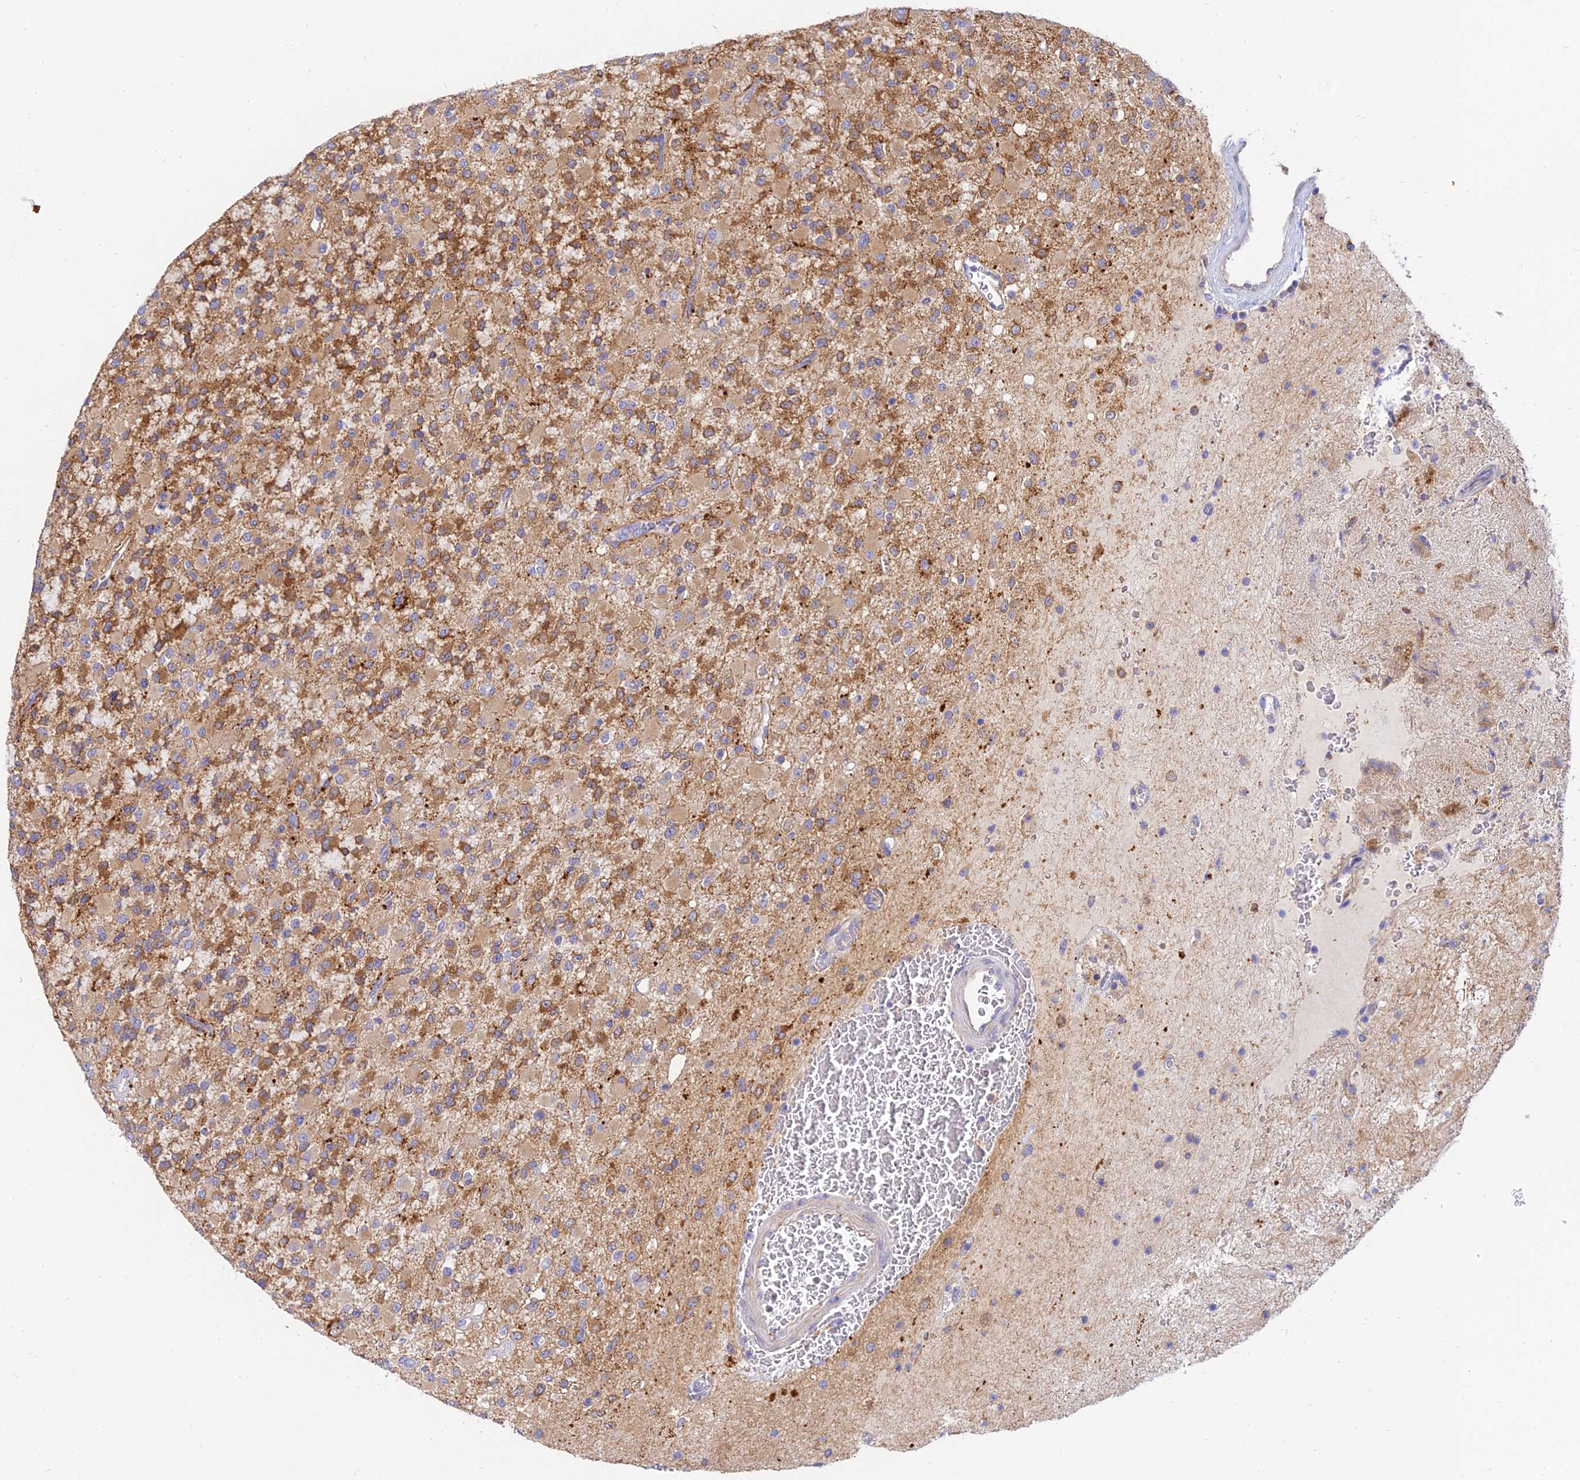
{"staining": {"intensity": "moderate", "quantity": ">75%", "location": "cytoplasmic/membranous"}, "tissue": "glioma", "cell_type": "Tumor cells", "image_type": "cancer", "snomed": [{"axis": "morphology", "description": "Glioma, malignant, High grade"}, {"axis": "topography", "description": "Brain"}], "caption": "Glioma stained for a protein shows moderate cytoplasmic/membranous positivity in tumor cells. (DAB = brown stain, brightfield microscopy at high magnification).", "gene": "ARL8B", "patient": {"sex": "male", "age": 34}}